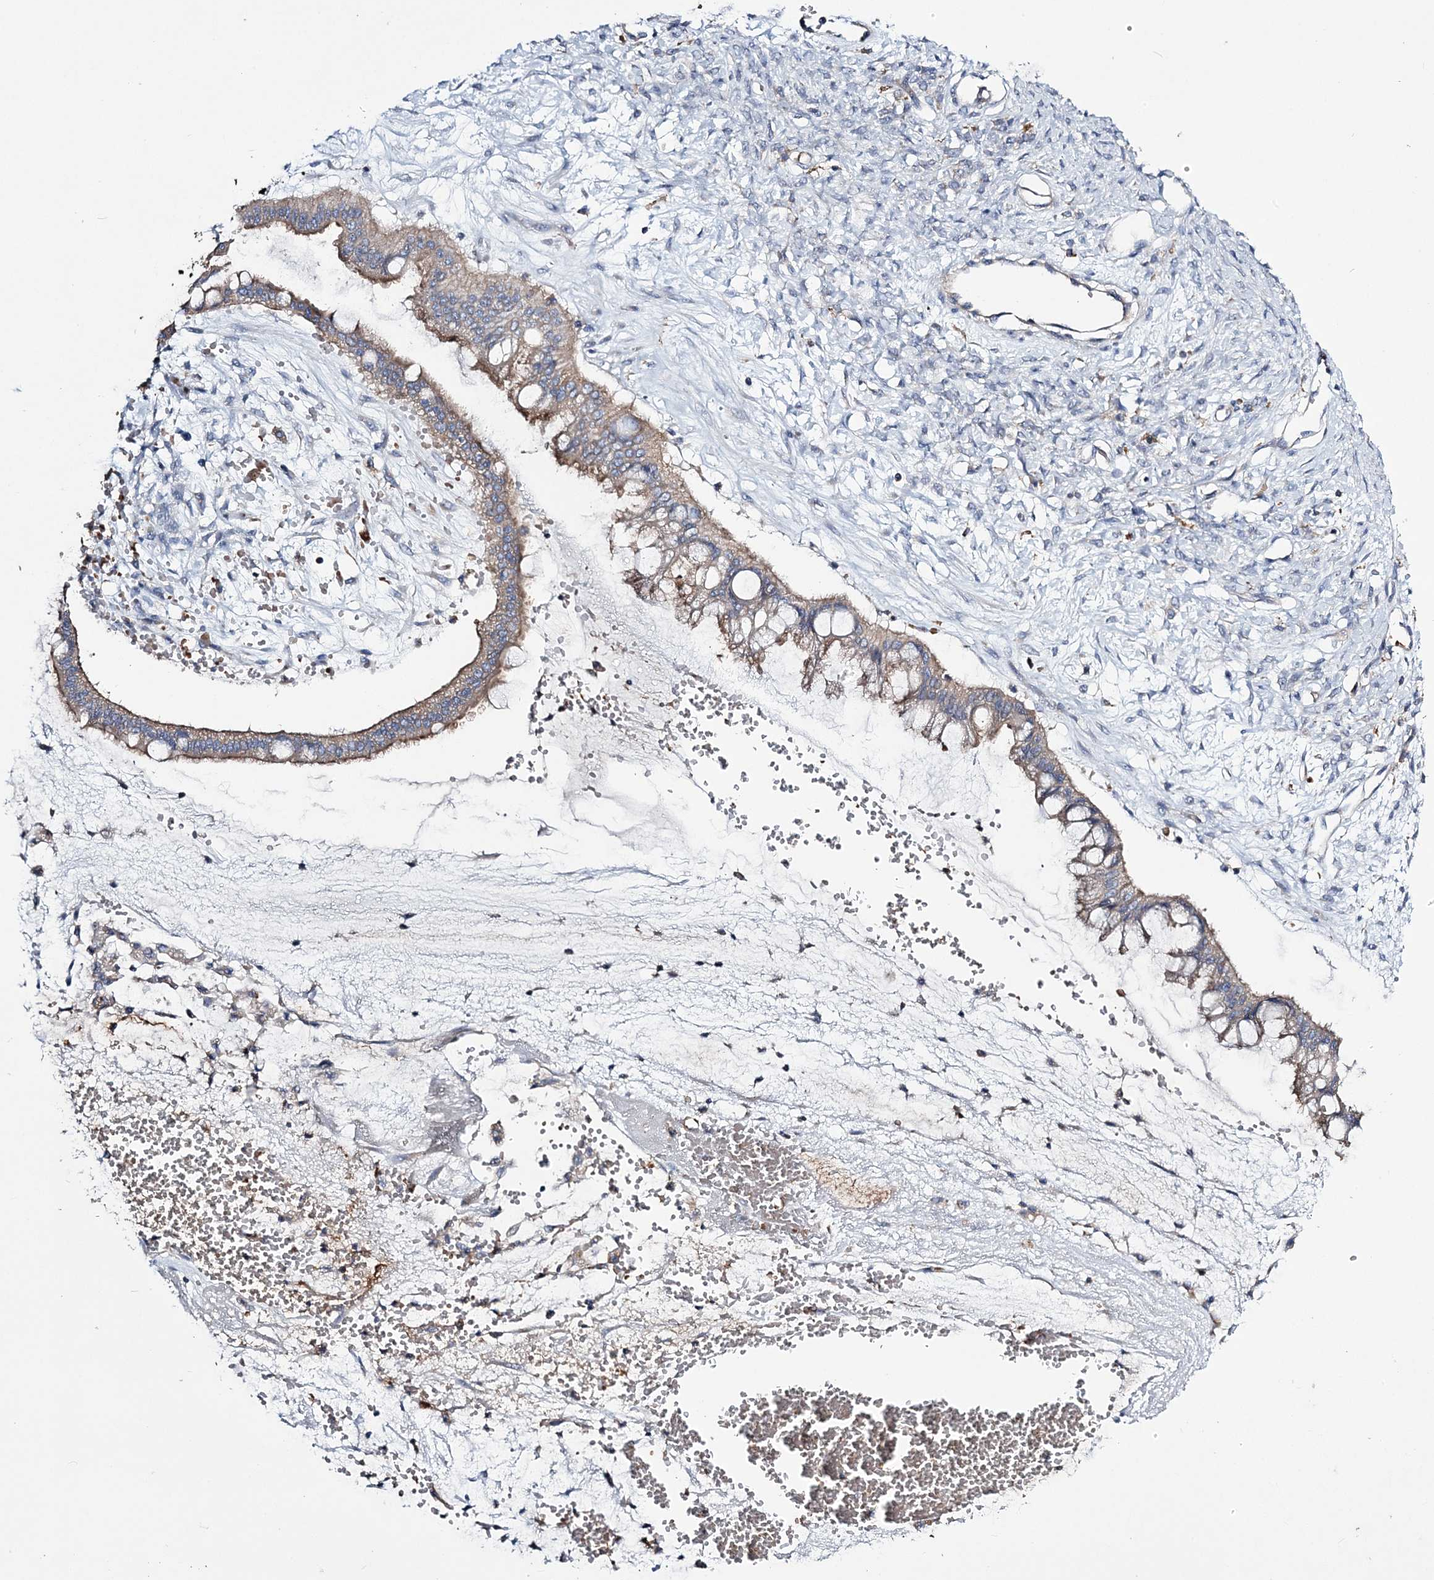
{"staining": {"intensity": "moderate", "quantity": "25%-75%", "location": "cytoplasmic/membranous"}, "tissue": "ovarian cancer", "cell_type": "Tumor cells", "image_type": "cancer", "snomed": [{"axis": "morphology", "description": "Cystadenocarcinoma, mucinous, NOS"}, {"axis": "topography", "description": "Ovary"}], "caption": "Protein expression analysis of human ovarian cancer reveals moderate cytoplasmic/membranous staining in approximately 25%-75% of tumor cells. (IHC, brightfield microscopy, high magnification).", "gene": "ATP11B", "patient": {"sex": "female", "age": 73}}